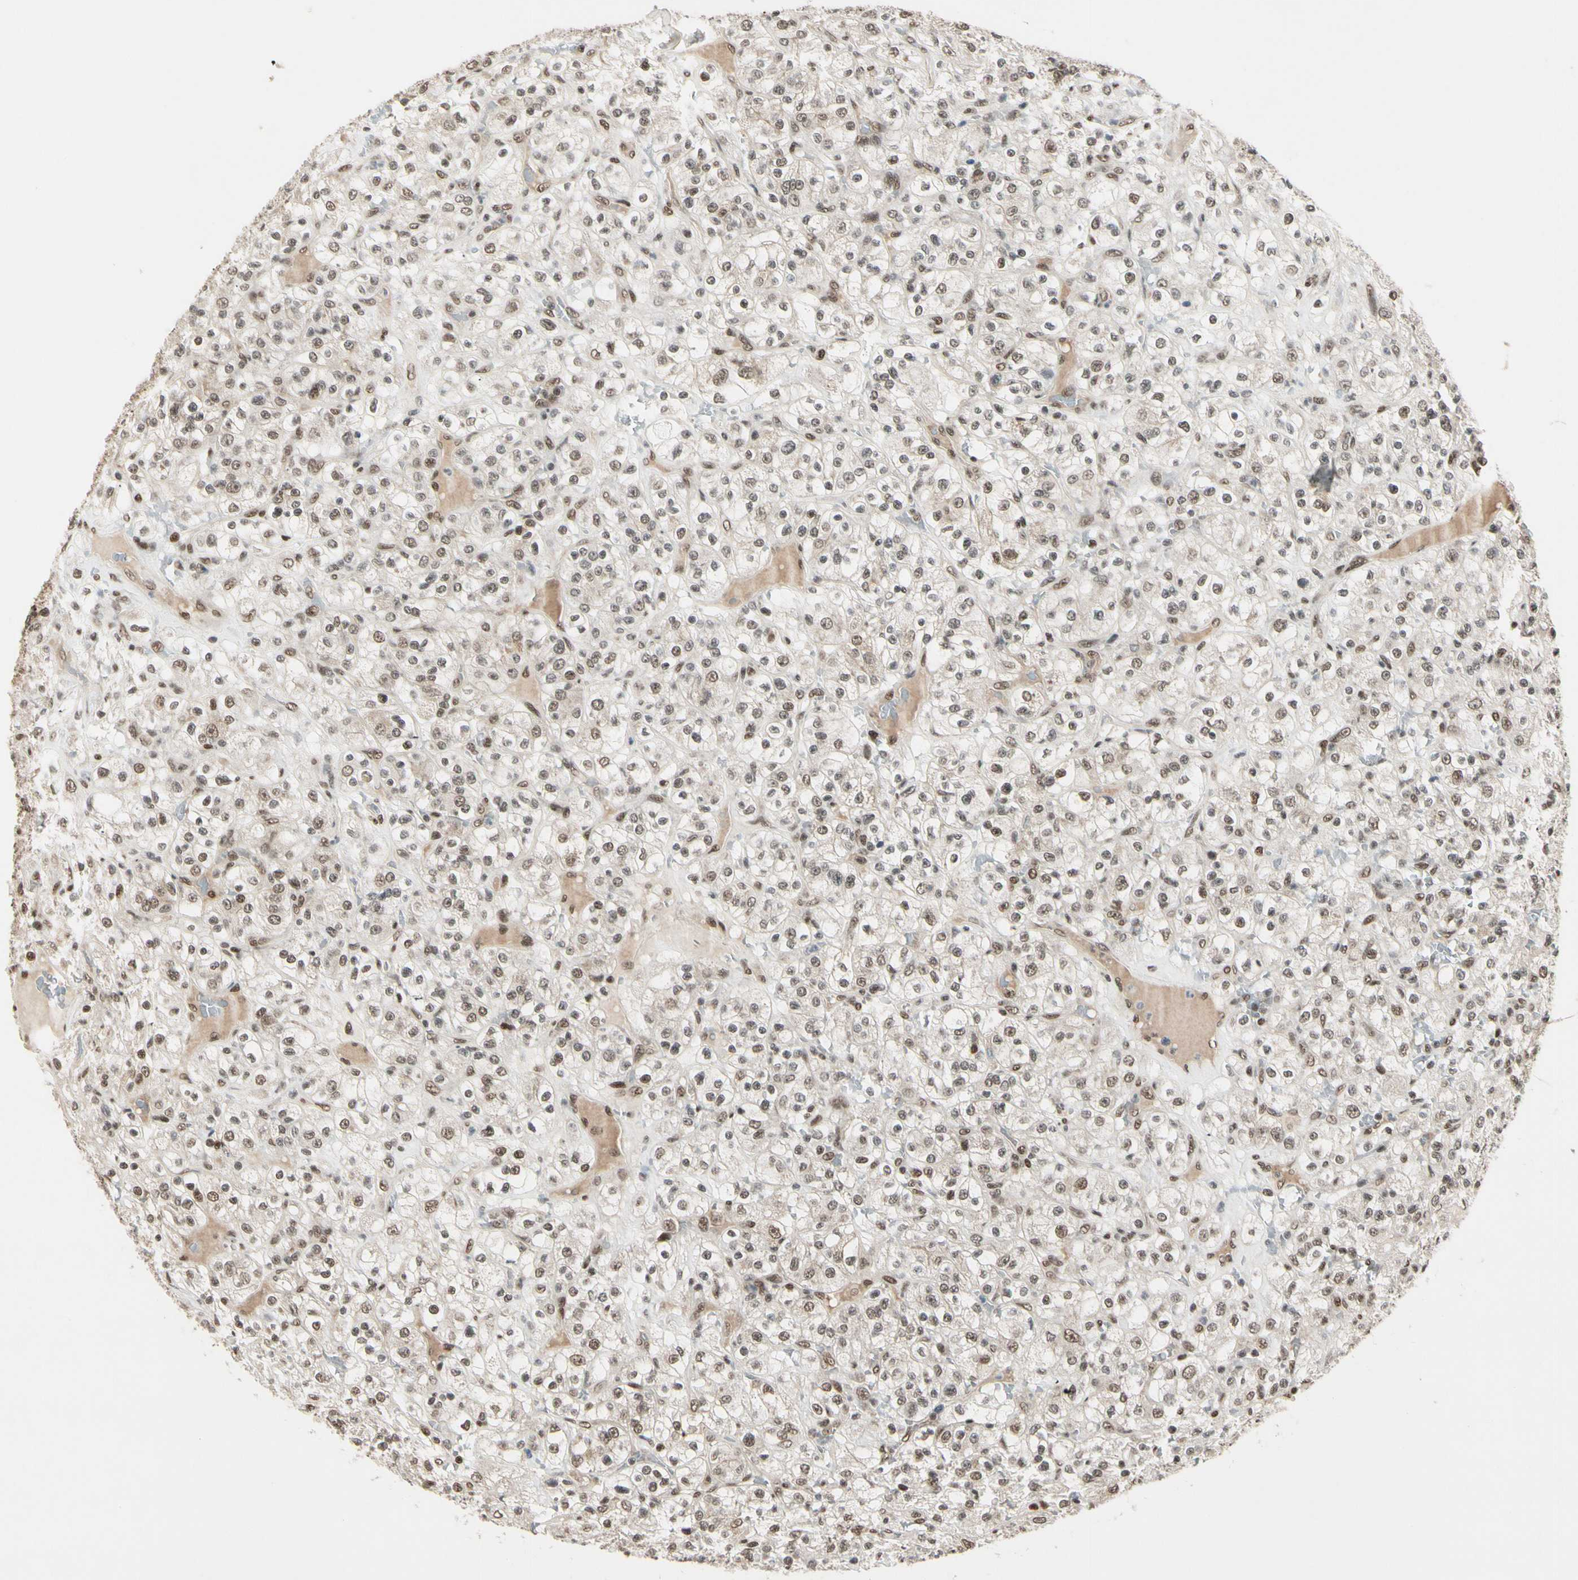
{"staining": {"intensity": "moderate", "quantity": ">75%", "location": "nuclear"}, "tissue": "renal cancer", "cell_type": "Tumor cells", "image_type": "cancer", "snomed": [{"axis": "morphology", "description": "Normal tissue, NOS"}, {"axis": "morphology", "description": "Adenocarcinoma, NOS"}, {"axis": "topography", "description": "Kidney"}], "caption": "A brown stain shows moderate nuclear expression of a protein in human renal adenocarcinoma tumor cells. Immunohistochemistry (ihc) stains the protein in brown and the nuclei are stained blue.", "gene": "CHAMP1", "patient": {"sex": "female", "age": 72}}